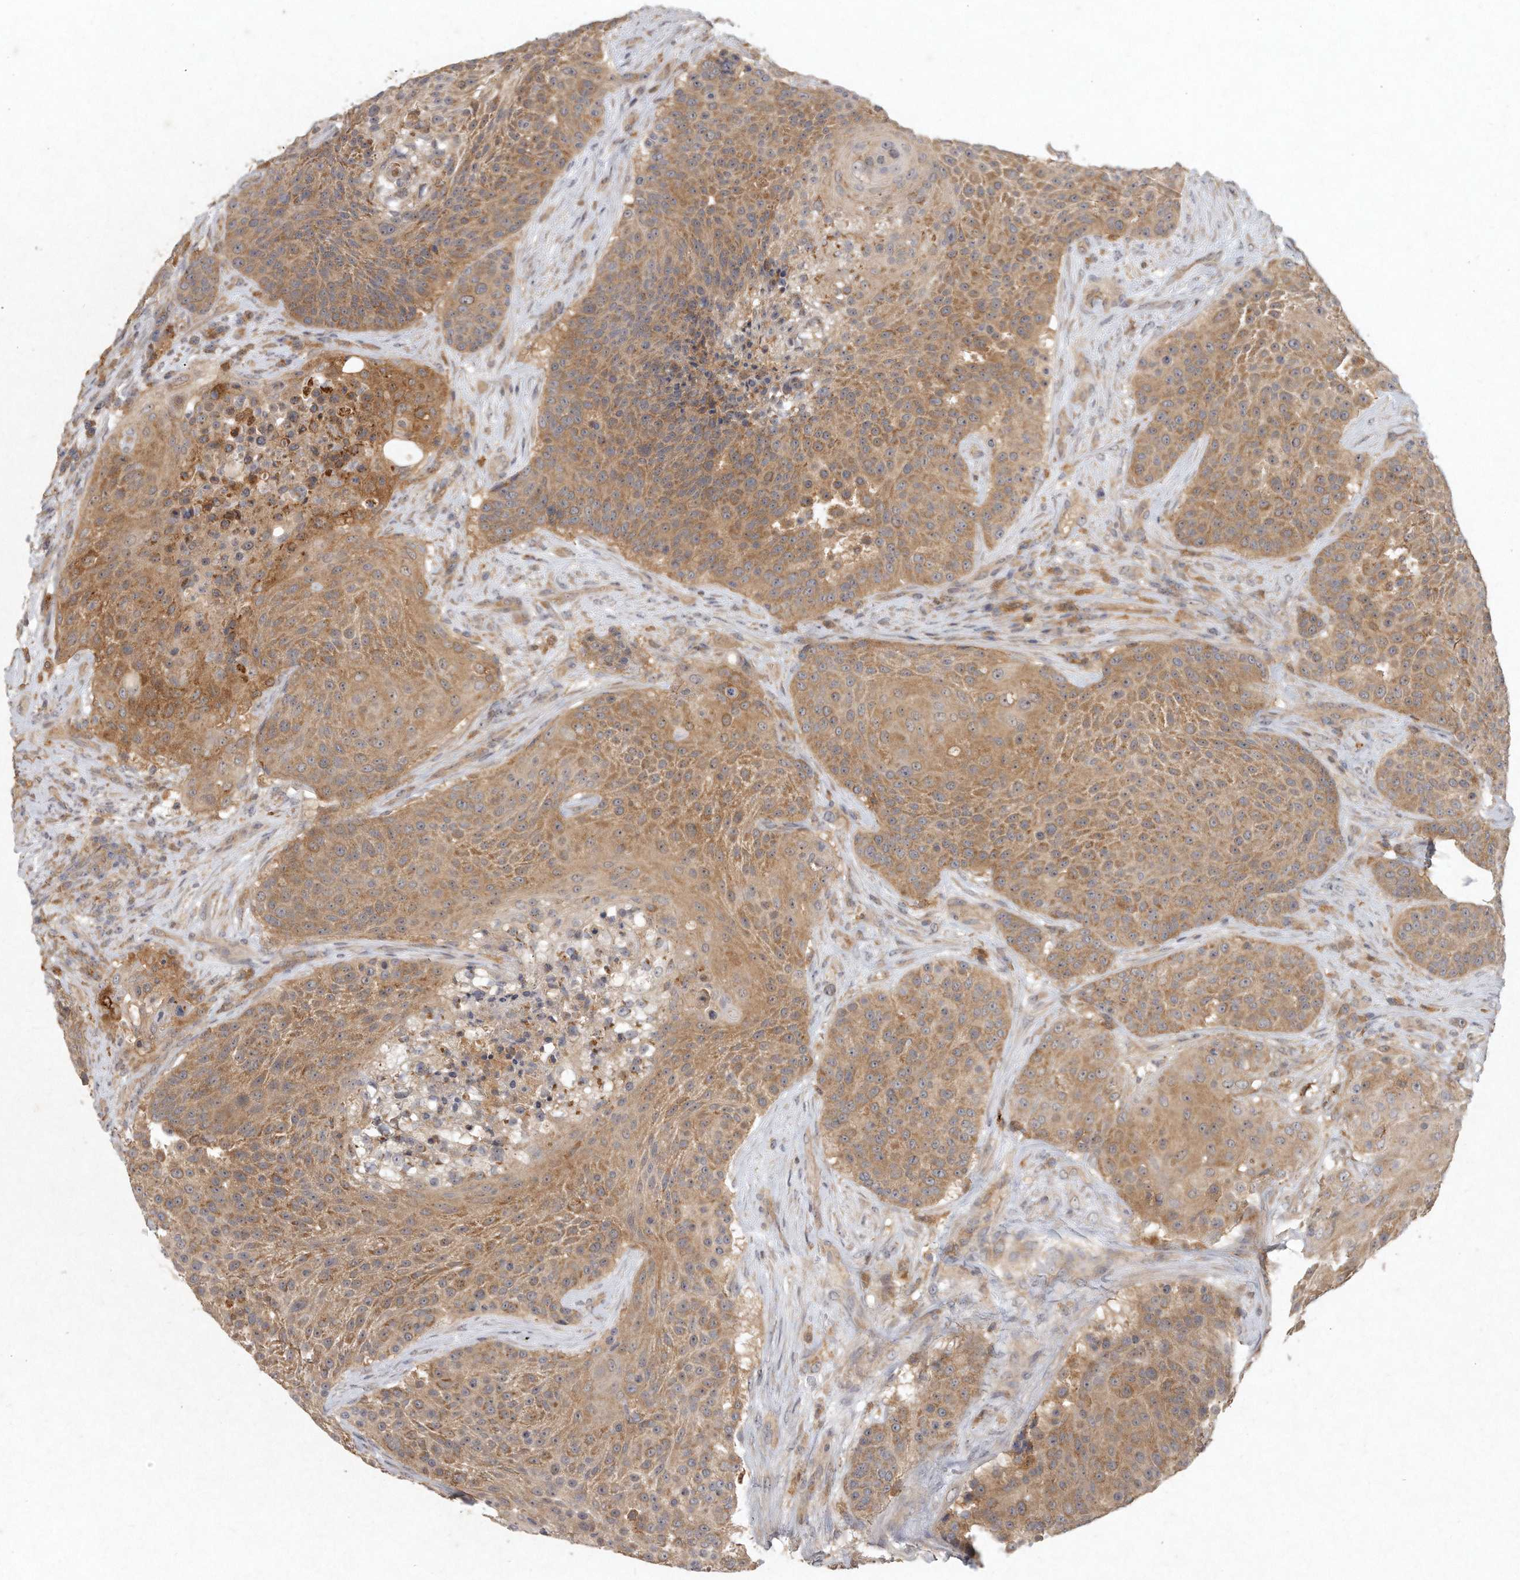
{"staining": {"intensity": "moderate", "quantity": ">75%", "location": "cytoplasmic/membranous"}, "tissue": "urothelial cancer", "cell_type": "Tumor cells", "image_type": "cancer", "snomed": [{"axis": "morphology", "description": "Urothelial carcinoma, High grade"}, {"axis": "topography", "description": "Urinary bladder"}], "caption": "IHC of urothelial cancer demonstrates medium levels of moderate cytoplasmic/membranous staining in approximately >75% of tumor cells. (Brightfield microscopy of DAB IHC at high magnification).", "gene": "LGALS8", "patient": {"sex": "female", "age": 63}}